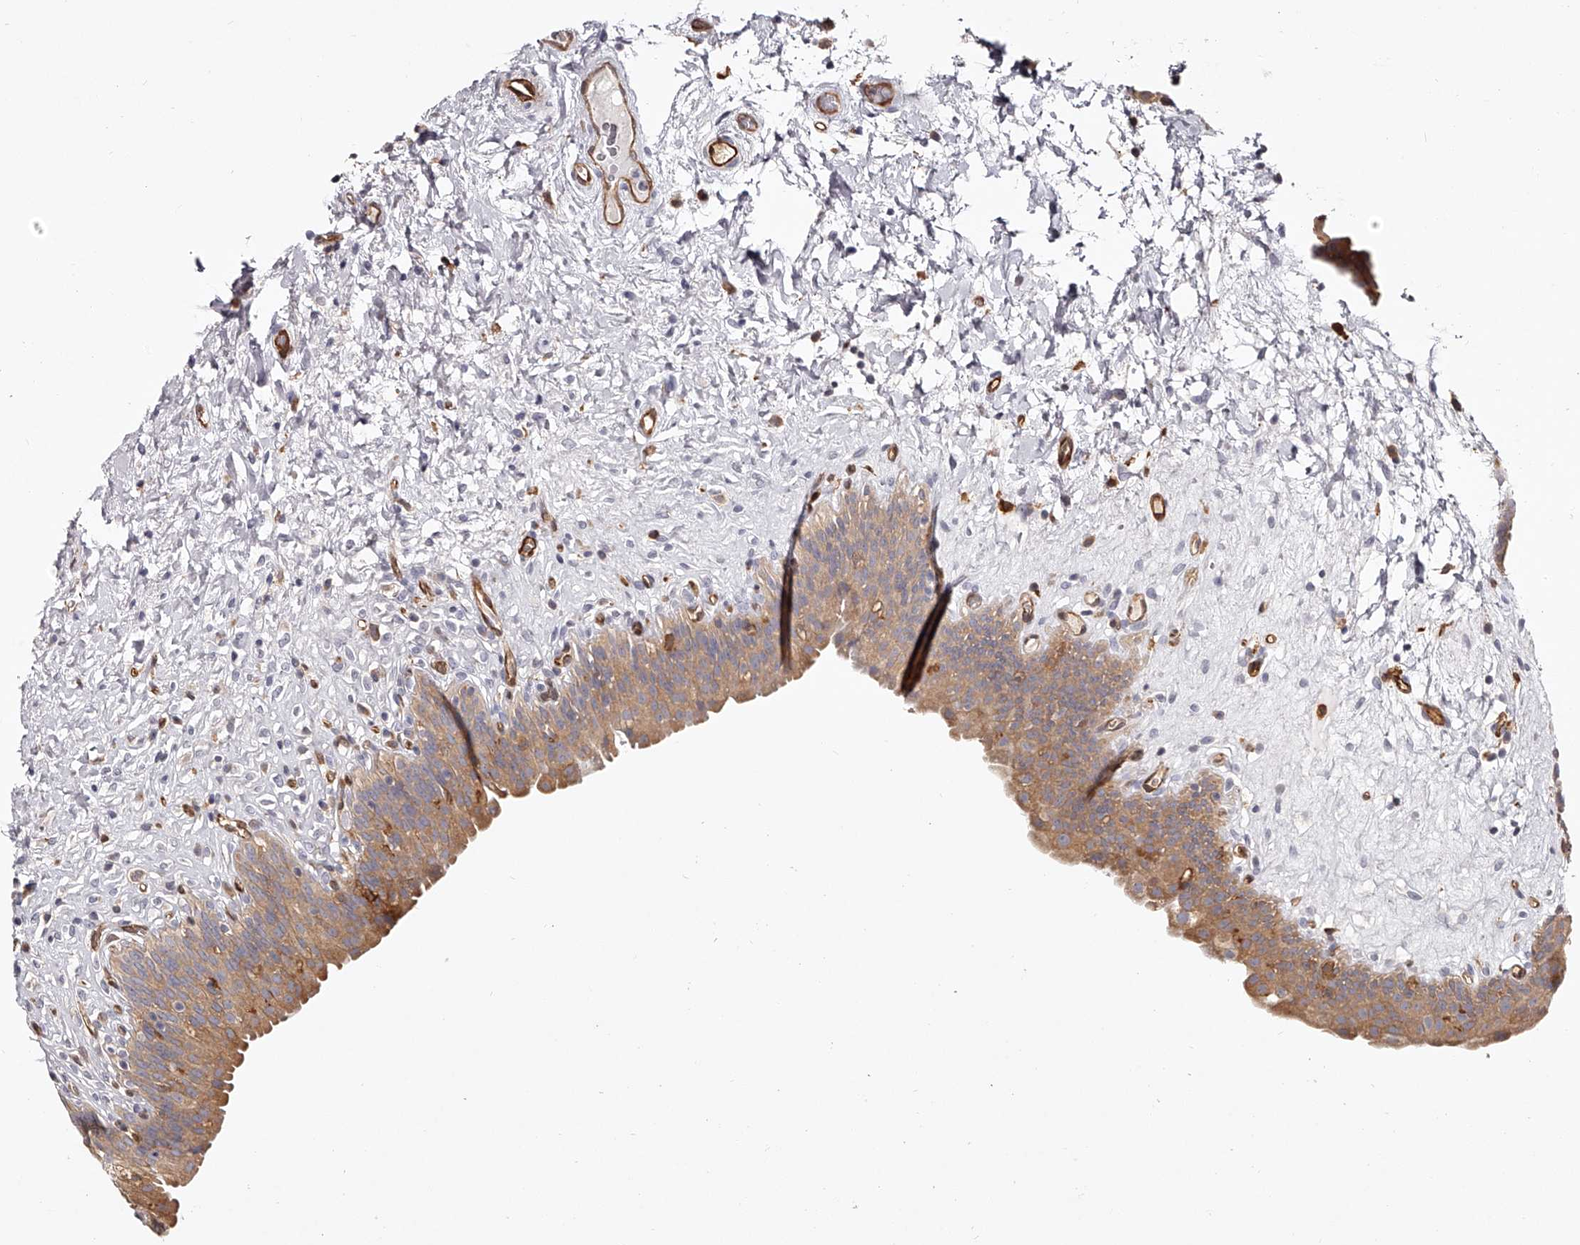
{"staining": {"intensity": "moderate", "quantity": ">75%", "location": "cytoplasmic/membranous"}, "tissue": "urinary bladder", "cell_type": "Urothelial cells", "image_type": "normal", "snomed": [{"axis": "morphology", "description": "Normal tissue, NOS"}, {"axis": "topography", "description": "Urinary bladder"}], "caption": "Urinary bladder stained with immunohistochemistry (IHC) shows moderate cytoplasmic/membranous staining in about >75% of urothelial cells.", "gene": "LAP3", "patient": {"sex": "male", "age": 83}}